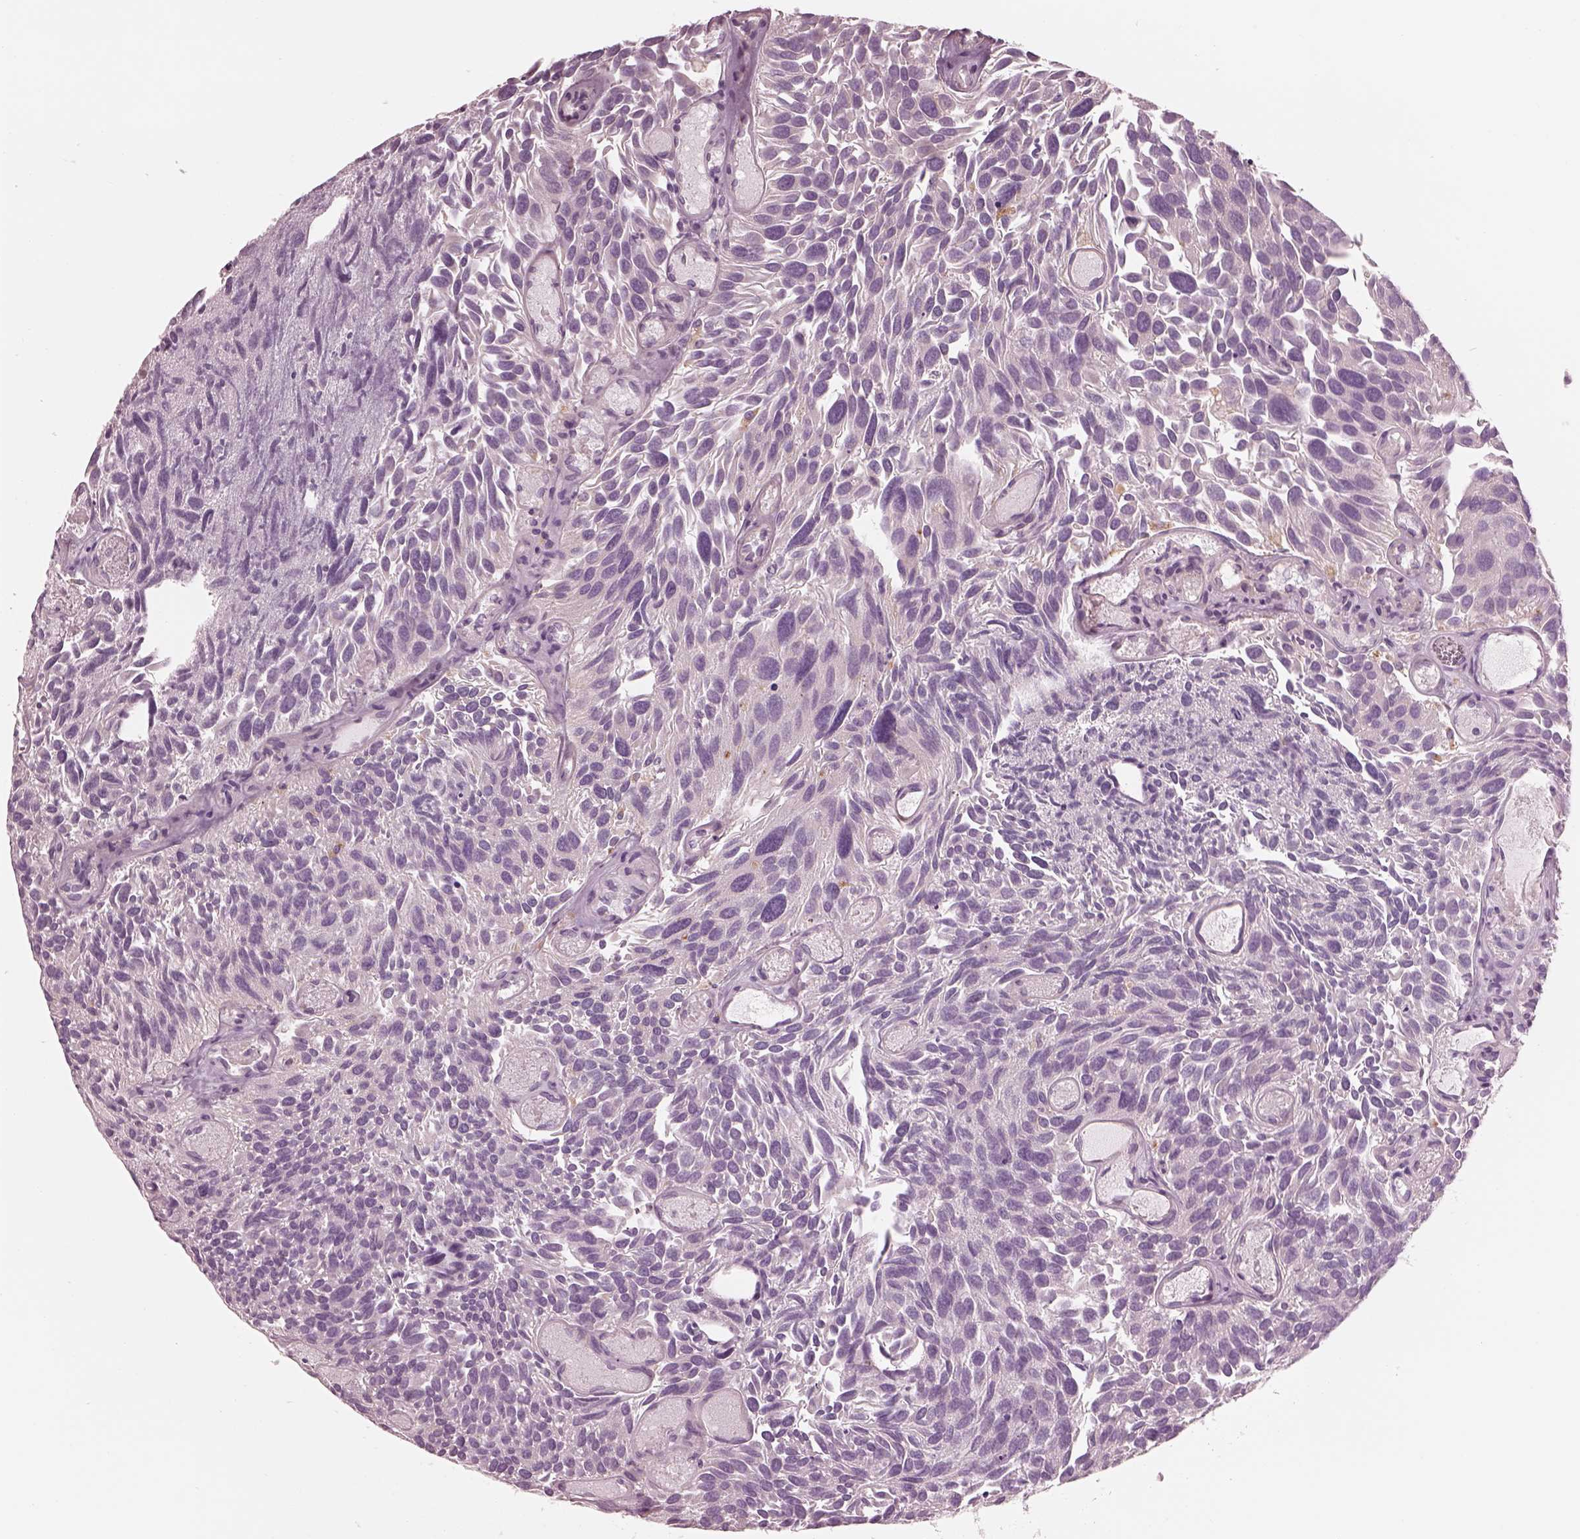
{"staining": {"intensity": "weak", "quantity": "<25%", "location": "cytoplasmic/membranous"}, "tissue": "urothelial cancer", "cell_type": "Tumor cells", "image_type": "cancer", "snomed": [{"axis": "morphology", "description": "Urothelial carcinoma, Low grade"}, {"axis": "topography", "description": "Urinary bladder"}], "caption": "High power microscopy micrograph of an IHC micrograph of low-grade urothelial carcinoma, revealing no significant staining in tumor cells.", "gene": "STK33", "patient": {"sex": "female", "age": 69}}